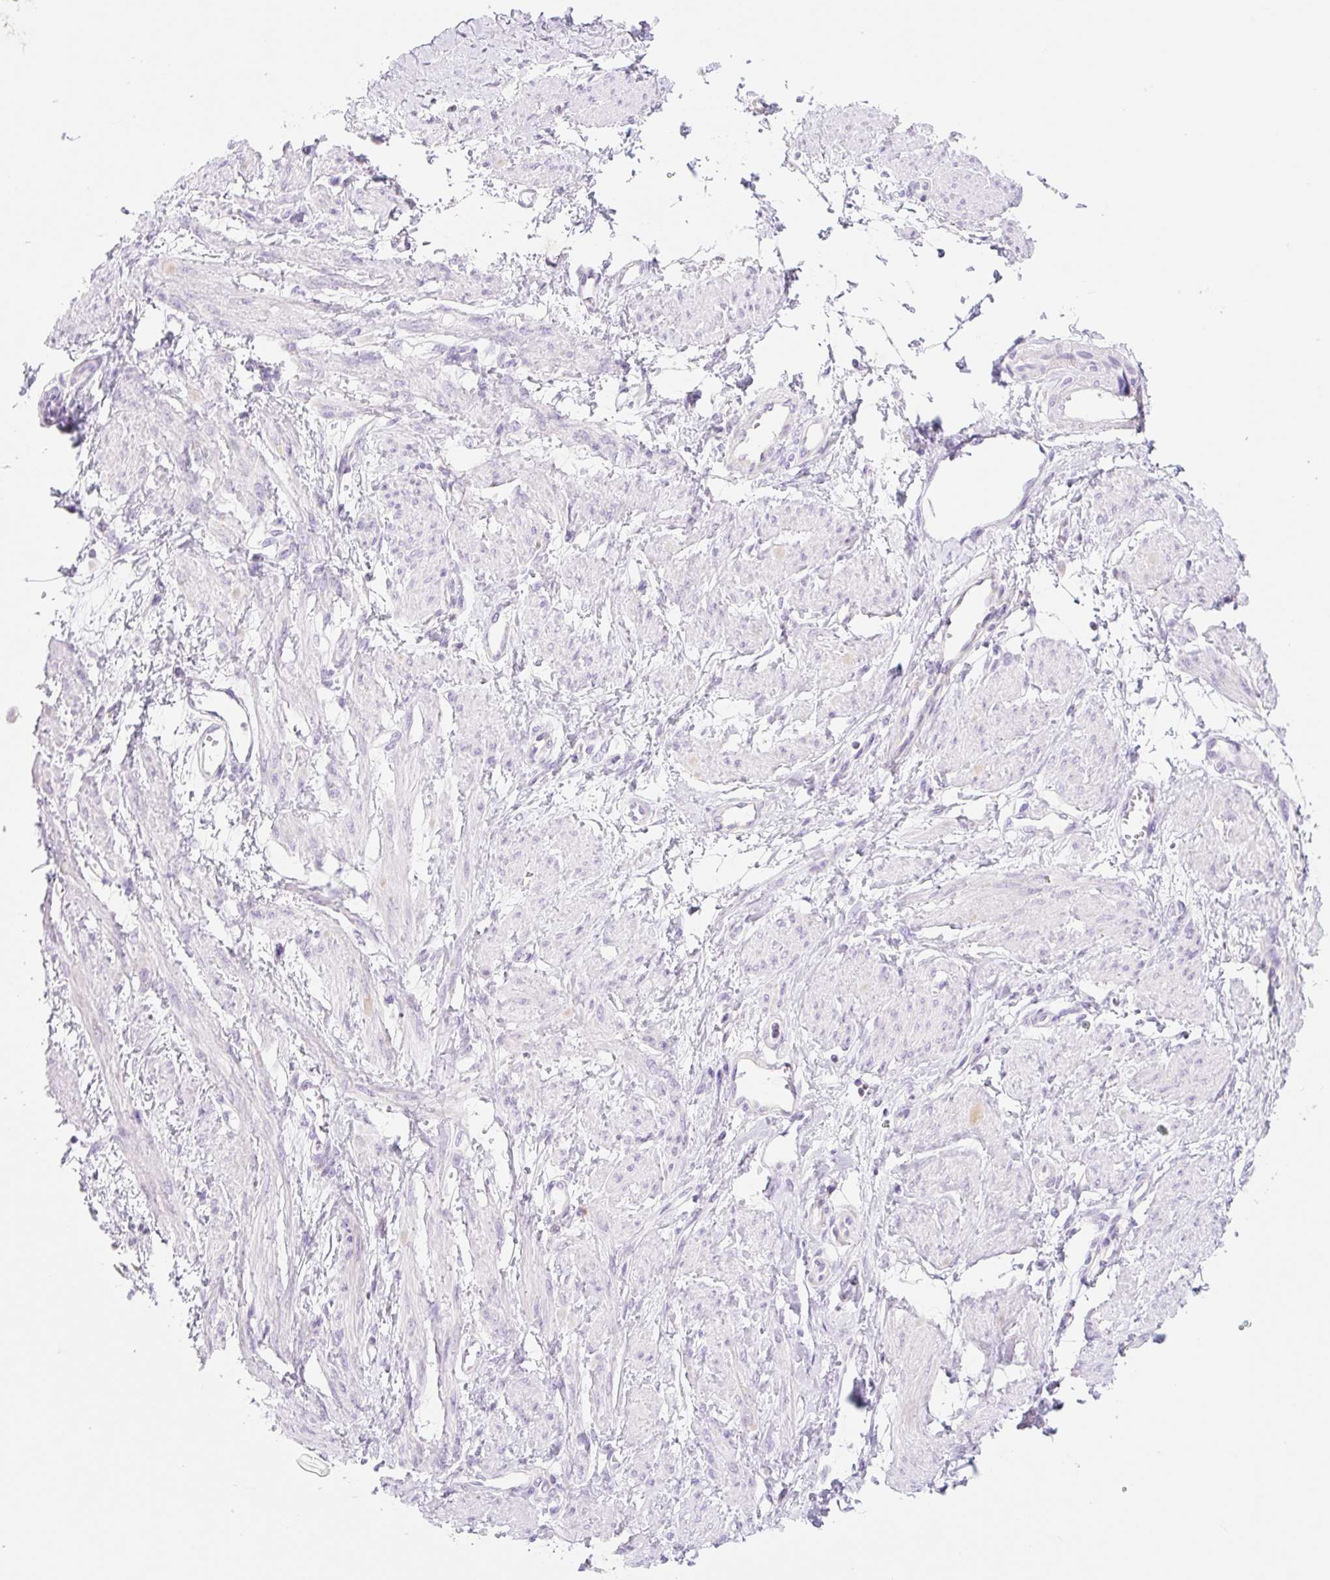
{"staining": {"intensity": "negative", "quantity": "none", "location": "none"}, "tissue": "smooth muscle", "cell_type": "Smooth muscle cells", "image_type": "normal", "snomed": [{"axis": "morphology", "description": "Normal tissue, NOS"}, {"axis": "topography", "description": "Smooth muscle"}, {"axis": "topography", "description": "Uterus"}], "caption": "The photomicrograph reveals no staining of smooth muscle cells in benign smooth muscle.", "gene": "FOCAD", "patient": {"sex": "female", "age": 39}}